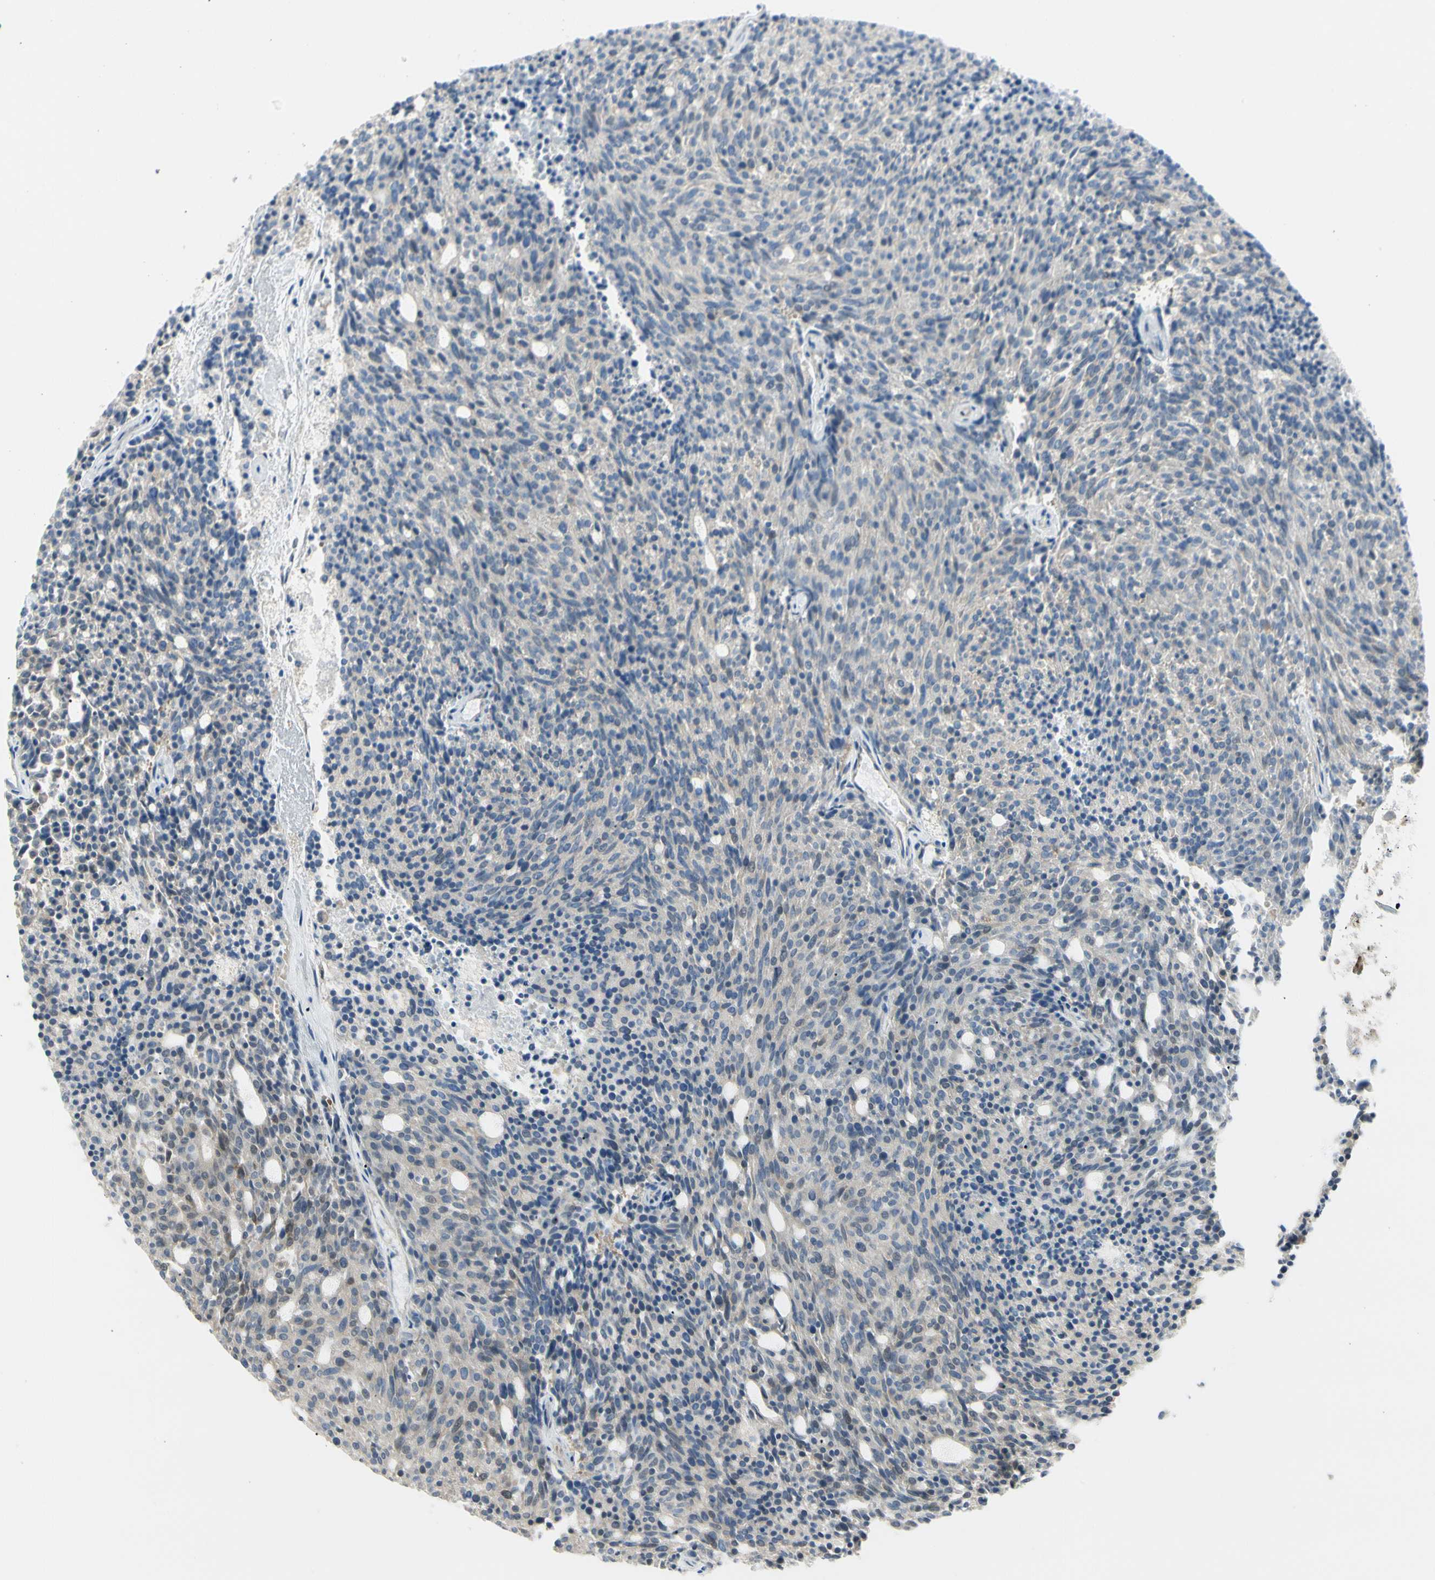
{"staining": {"intensity": "weak", "quantity": "25%-75%", "location": "cytoplasmic/membranous"}, "tissue": "carcinoid", "cell_type": "Tumor cells", "image_type": "cancer", "snomed": [{"axis": "morphology", "description": "Carcinoid, malignant, NOS"}, {"axis": "topography", "description": "Pancreas"}], "caption": "Immunohistochemistry (IHC) histopathology image of neoplastic tissue: human carcinoid stained using immunohistochemistry (IHC) reveals low levels of weak protein expression localized specifically in the cytoplasmic/membranous of tumor cells, appearing as a cytoplasmic/membranous brown color.", "gene": "NFKB2", "patient": {"sex": "female", "age": 54}}